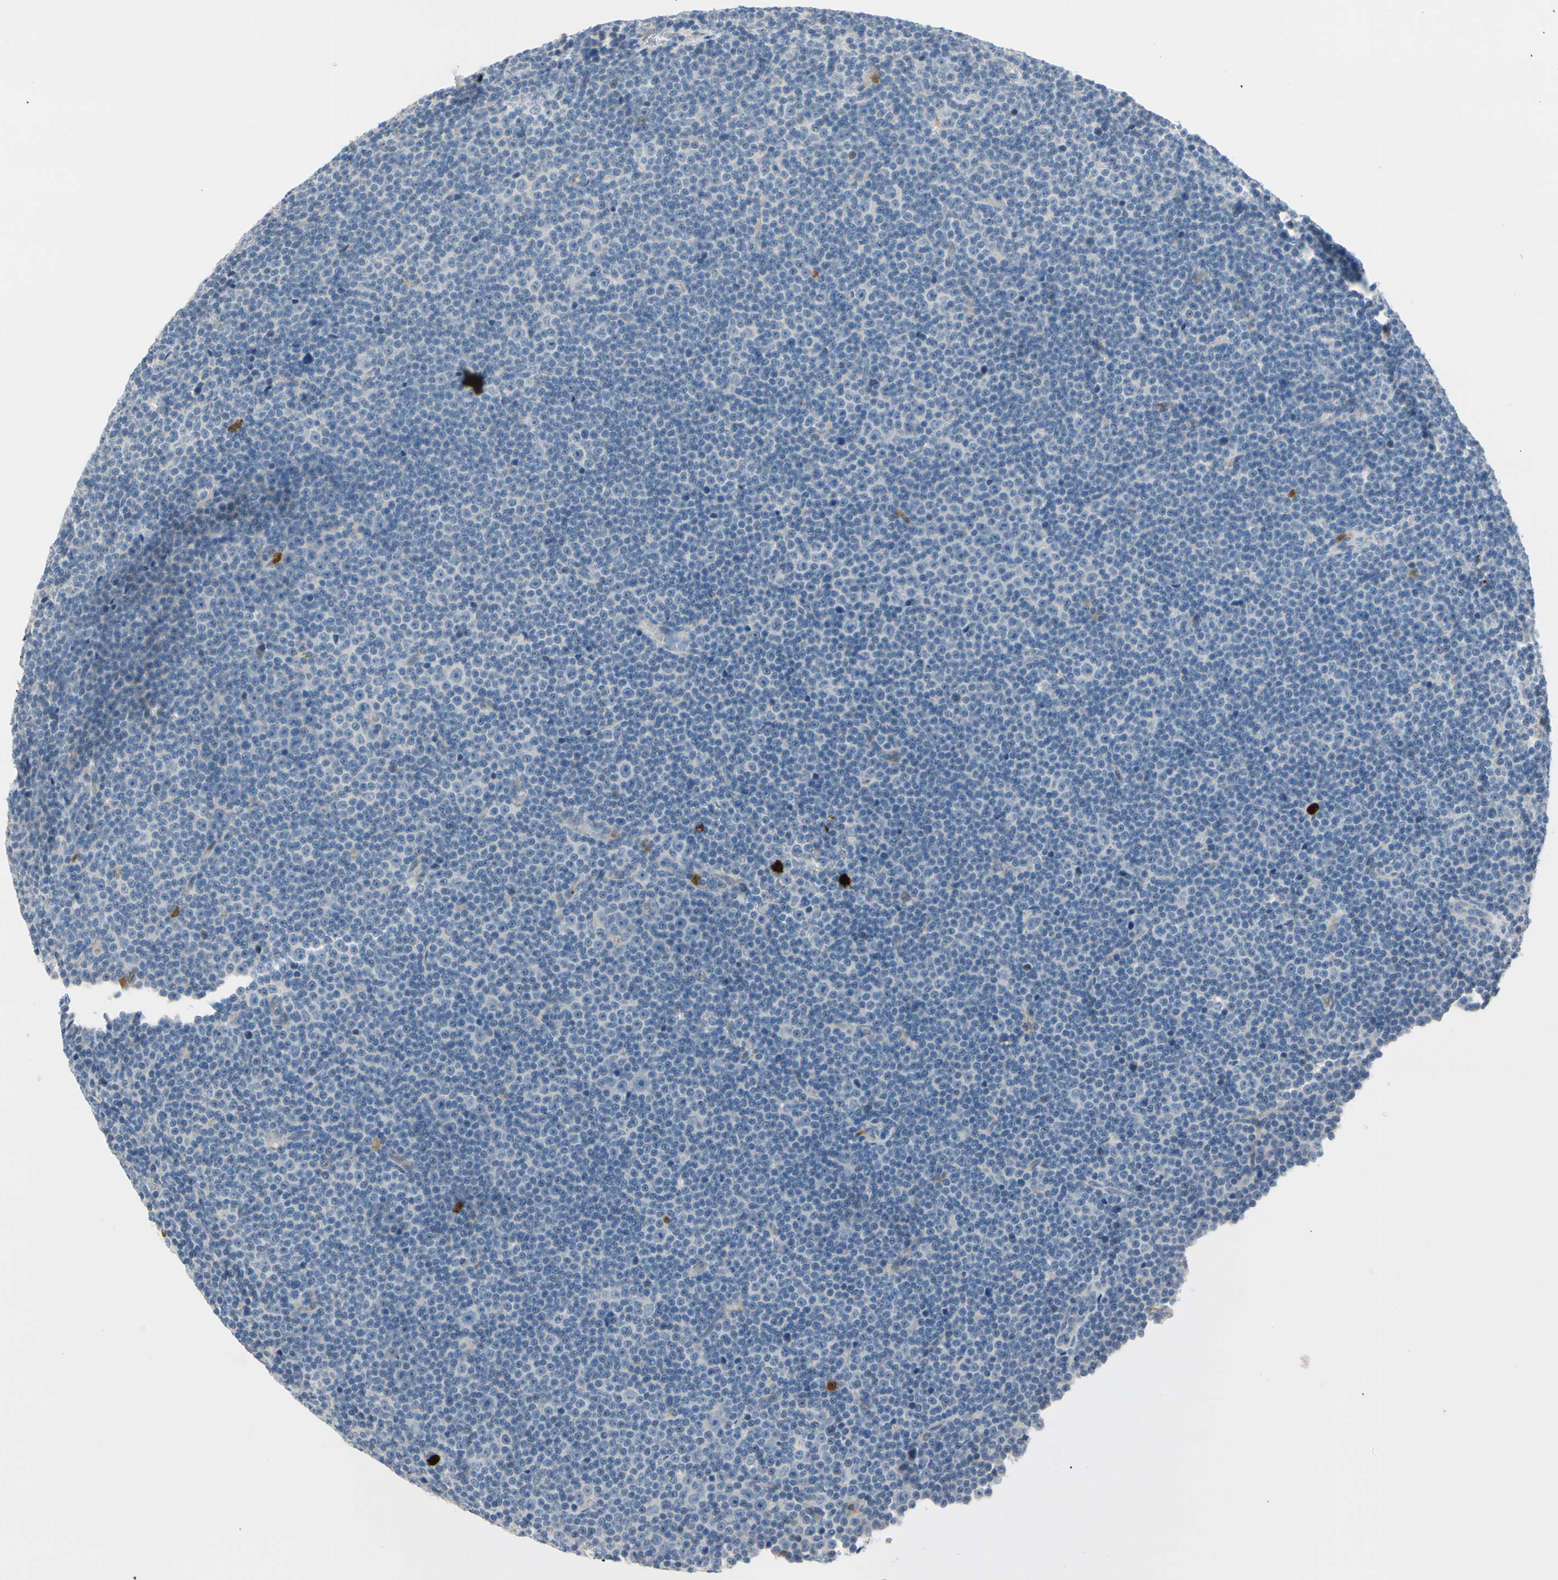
{"staining": {"intensity": "negative", "quantity": "none", "location": "none"}, "tissue": "lymphoma", "cell_type": "Tumor cells", "image_type": "cancer", "snomed": [{"axis": "morphology", "description": "Malignant lymphoma, non-Hodgkin's type, Low grade"}, {"axis": "topography", "description": "Lymph node"}], "caption": "Immunohistochemistry image of neoplastic tissue: human lymphoma stained with DAB demonstrates no significant protein expression in tumor cells. (DAB IHC visualized using brightfield microscopy, high magnification).", "gene": "TRAF5", "patient": {"sex": "female", "age": 67}}